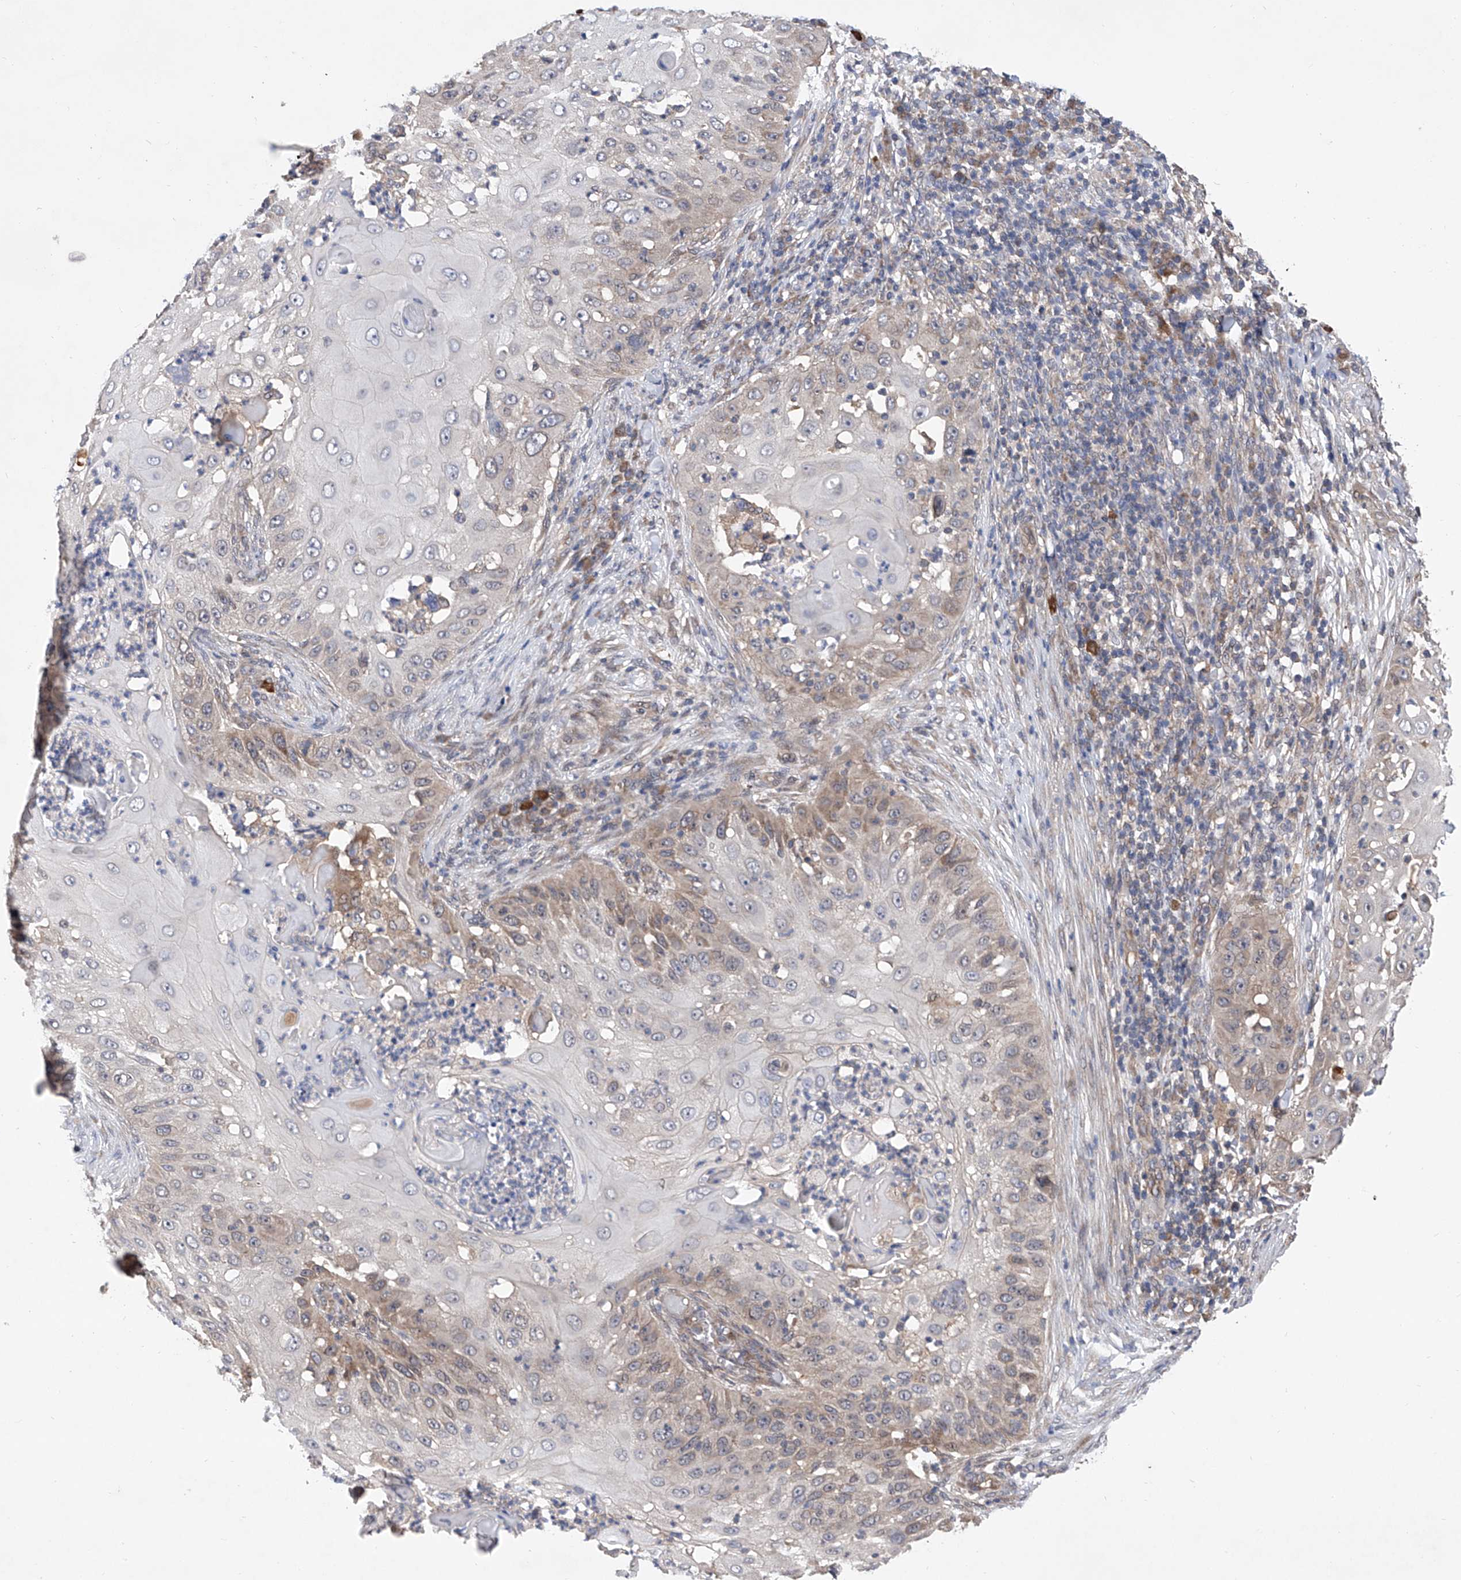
{"staining": {"intensity": "weak", "quantity": "25%-75%", "location": "cytoplasmic/membranous"}, "tissue": "skin cancer", "cell_type": "Tumor cells", "image_type": "cancer", "snomed": [{"axis": "morphology", "description": "Squamous cell carcinoma, NOS"}, {"axis": "topography", "description": "Skin"}], "caption": "Immunohistochemistry histopathology image of neoplastic tissue: skin cancer (squamous cell carcinoma) stained using IHC exhibits low levels of weak protein expression localized specifically in the cytoplasmic/membranous of tumor cells, appearing as a cytoplasmic/membranous brown color.", "gene": "USP45", "patient": {"sex": "female", "age": 44}}